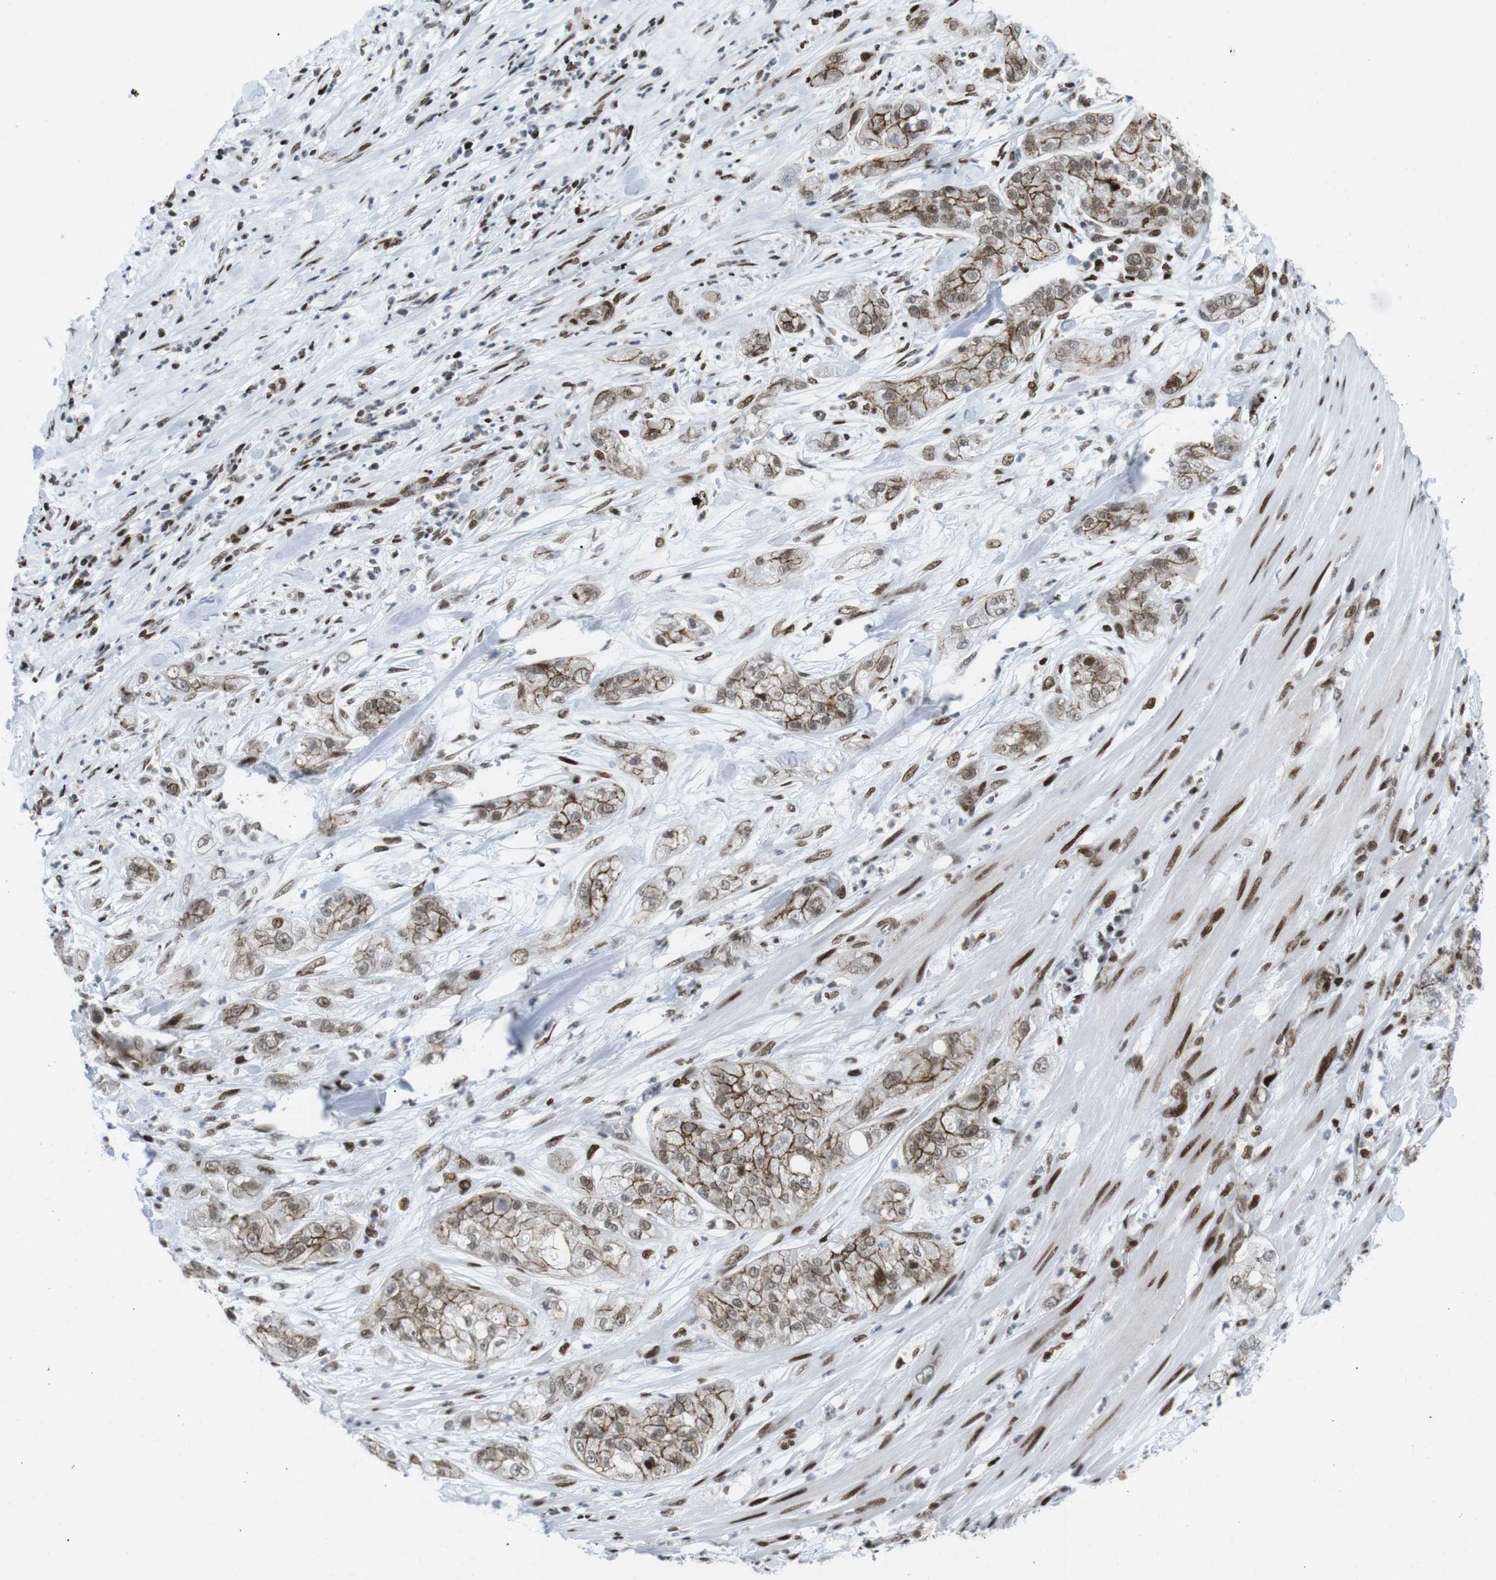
{"staining": {"intensity": "moderate", "quantity": ">75%", "location": "cytoplasmic/membranous,nuclear"}, "tissue": "pancreatic cancer", "cell_type": "Tumor cells", "image_type": "cancer", "snomed": [{"axis": "morphology", "description": "Adenocarcinoma, NOS"}, {"axis": "topography", "description": "Pancreas"}], "caption": "A high-resolution histopathology image shows immunohistochemistry staining of pancreatic cancer, which demonstrates moderate cytoplasmic/membranous and nuclear expression in about >75% of tumor cells. Using DAB (brown) and hematoxylin (blue) stains, captured at high magnification using brightfield microscopy.", "gene": "ARID1A", "patient": {"sex": "female", "age": 78}}